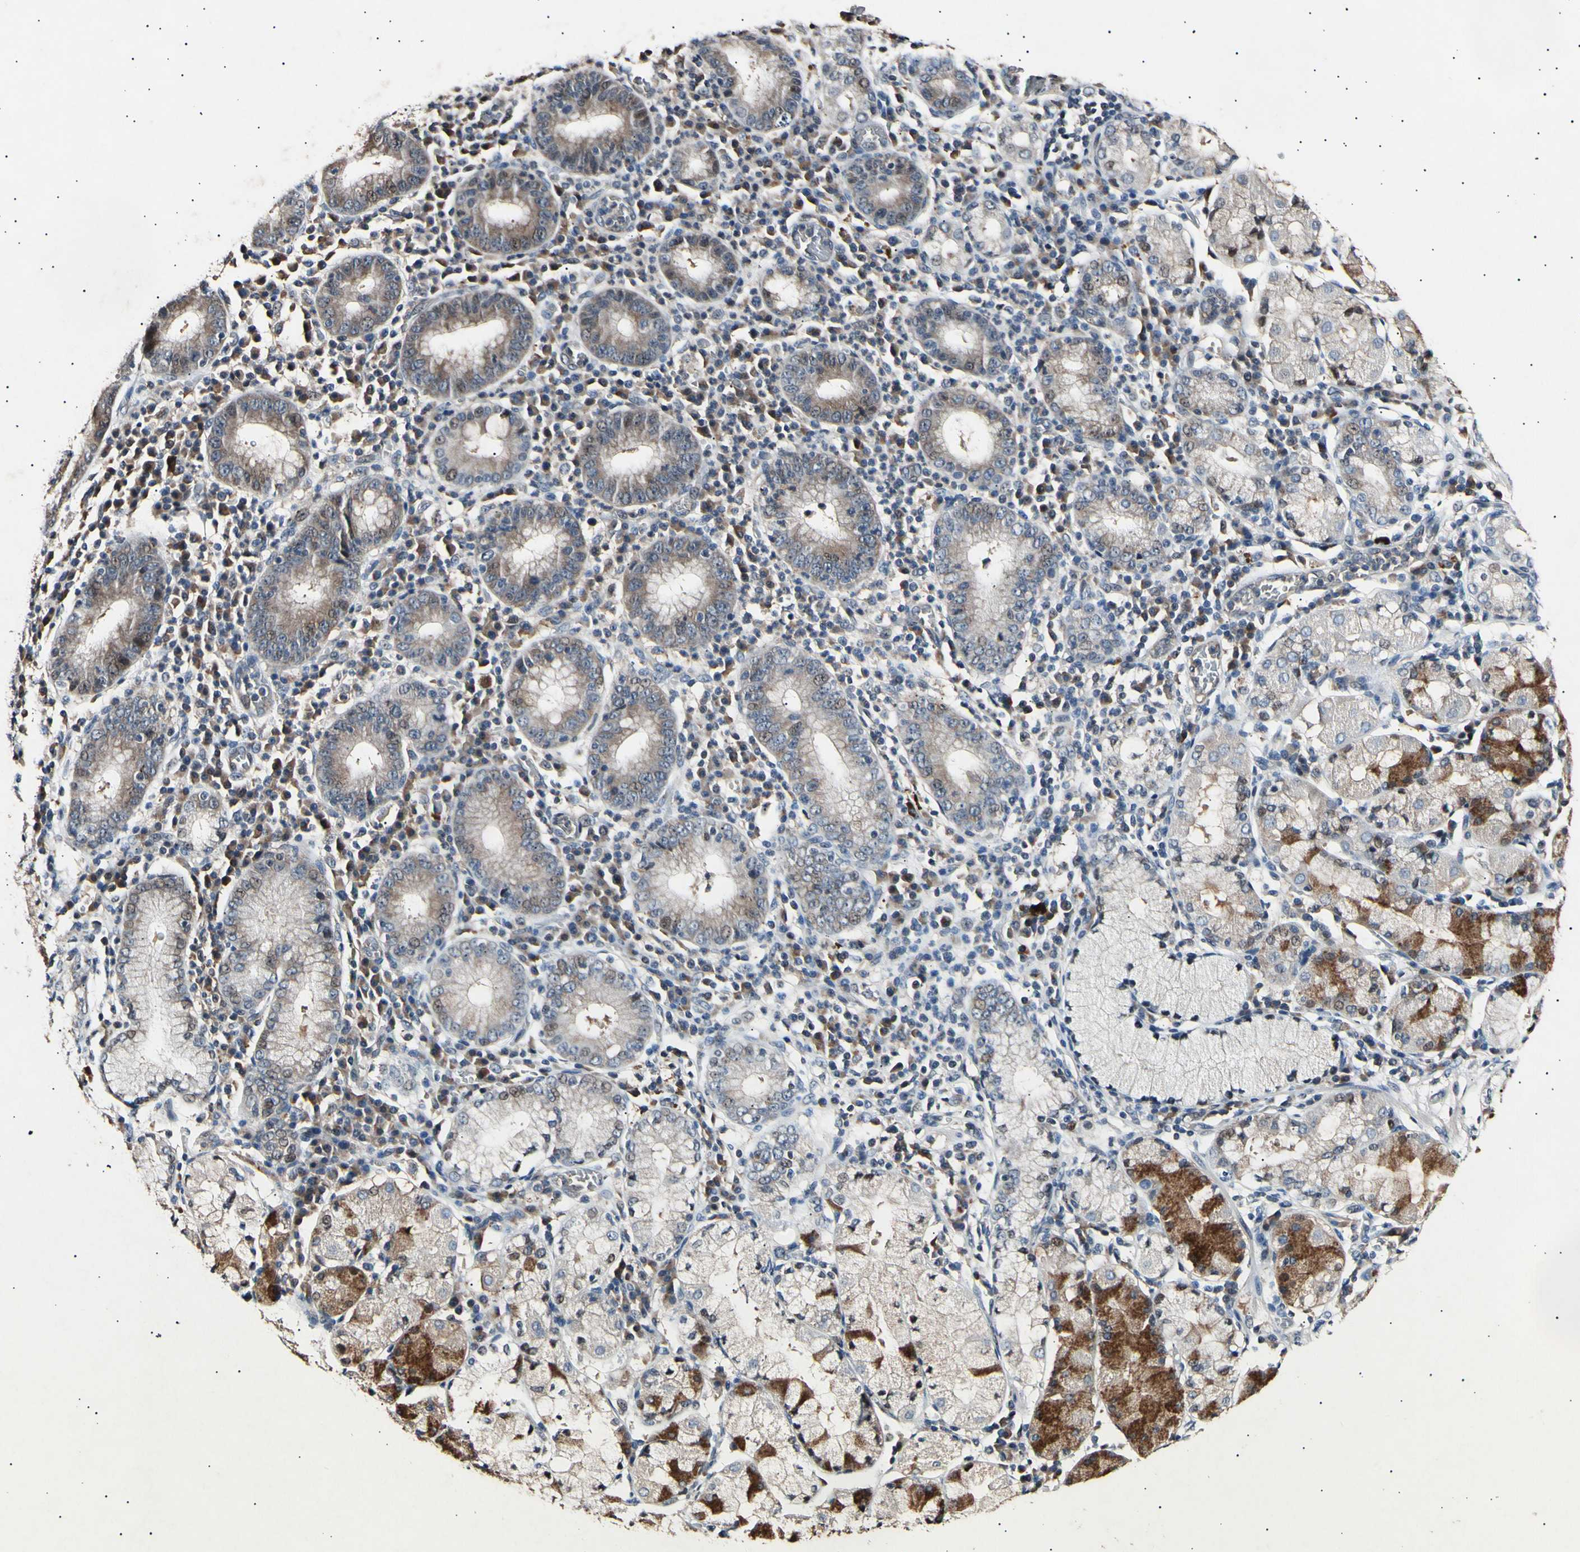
{"staining": {"intensity": "strong", "quantity": "25%-75%", "location": "cytoplasmic/membranous"}, "tissue": "stomach cancer", "cell_type": "Tumor cells", "image_type": "cancer", "snomed": [{"axis": "morphology", "description": "Adenocarcinoma, NOS"}, {"axis": "topography", "description": "Stomach"}], "caption": "The immunohistochemical stain labels strong cytoplasmic/membranous staining in tumor cells of stomach cancer (adenocarcinoma) tissue.", "gene": "ADCY3", "patient": {"sex": "male", "age": 82}}